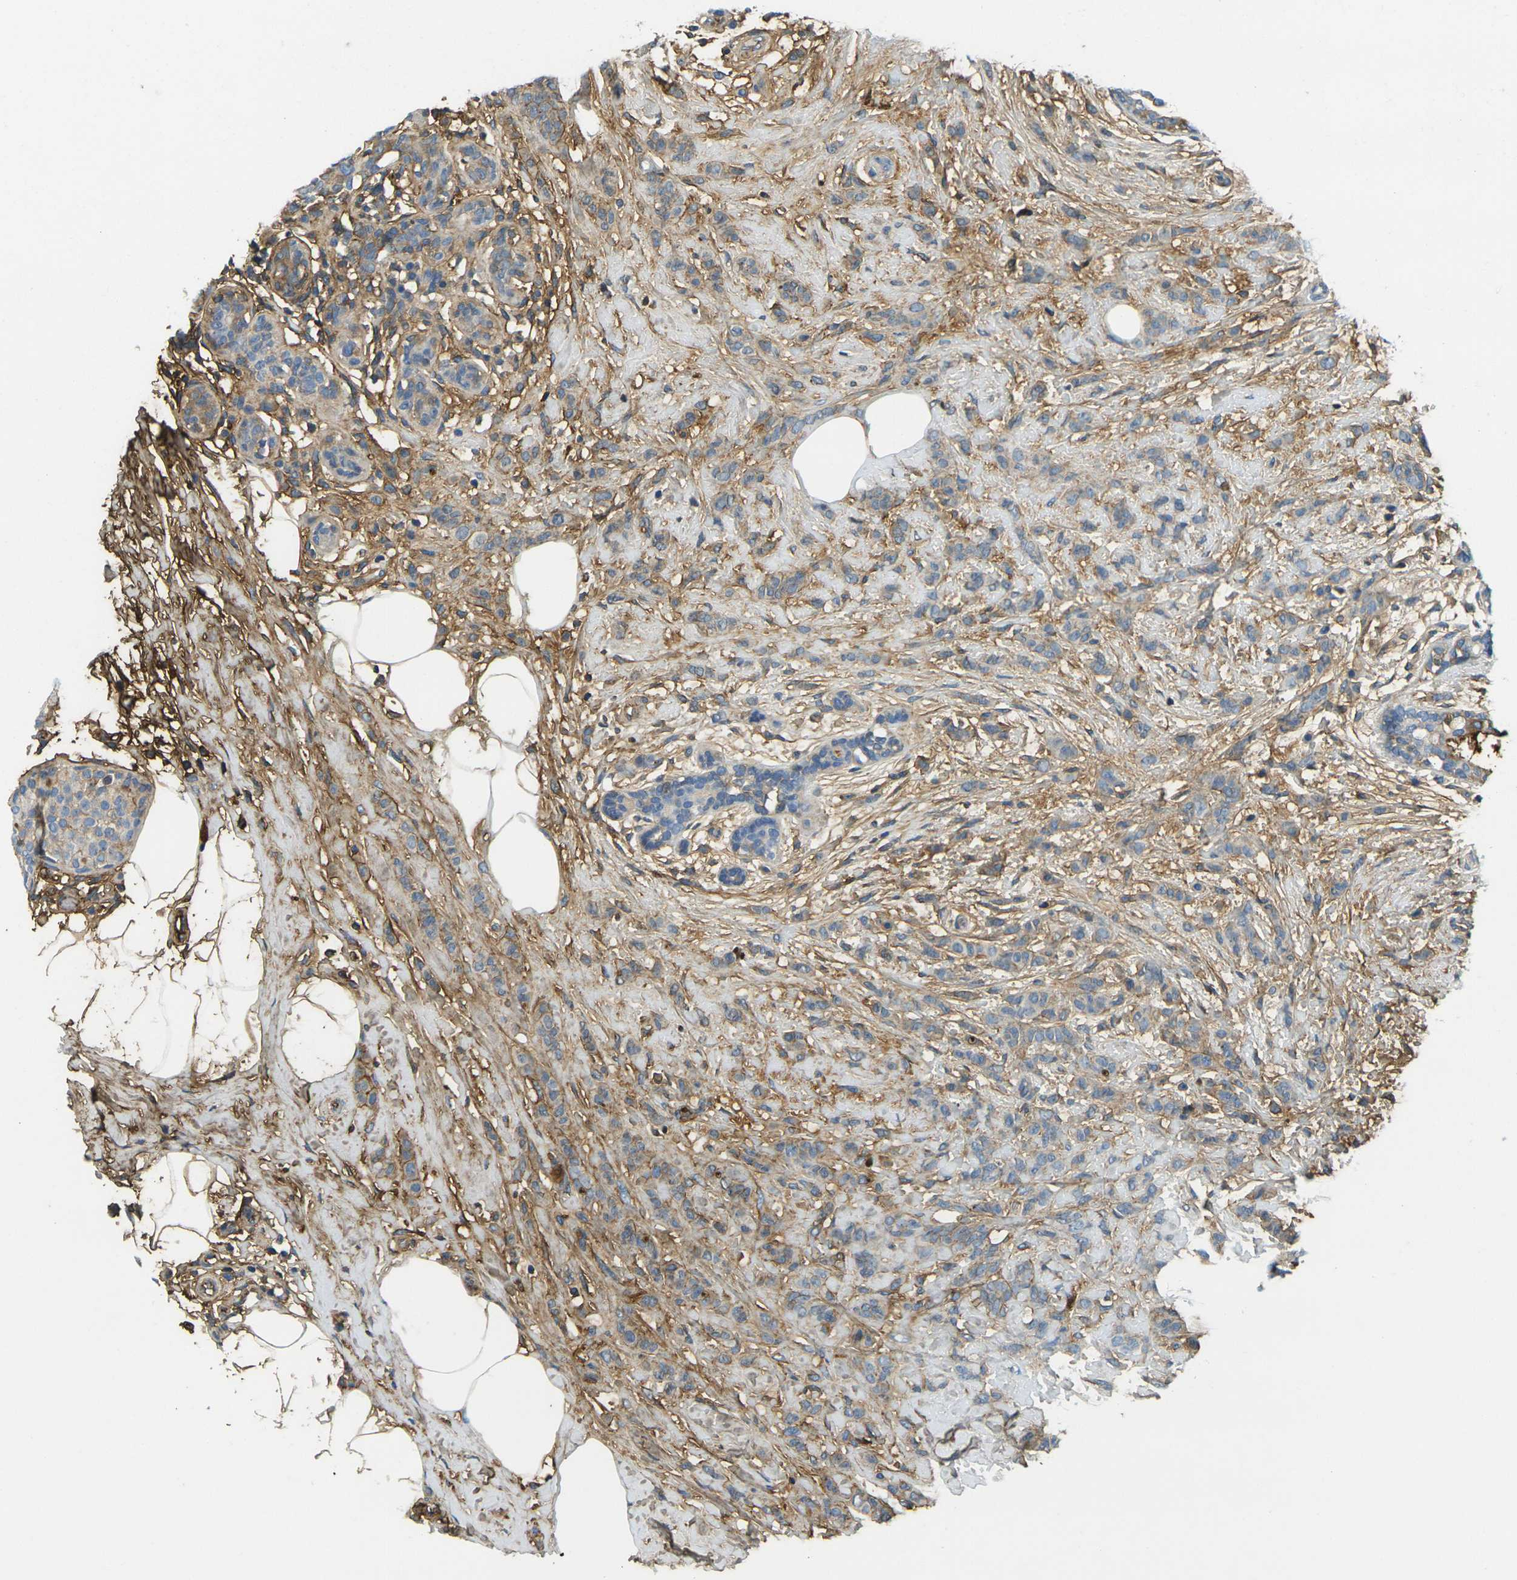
{"staining": {"intensity": "negative", "quantity": "none", "location": "none"}, "tissue": "breast cancer", "cell_type": "Tumor cells", "image_type": "cancer", "snomed": [{"axis": "morphology", "description": "Lobular carcinoma, in situ"}, {"axis": "morphology", "description": "Lobular carcinoma"}, {"axis": "topography", "description": "Breast"}], "caption": "High power microscopy image of an IHC histopathology image of breast lobular carcinoma in situ, revealing no significant staining in tumor cells.", "gene": "PLCD1", "patient": {"sex": "female", "age": 41}}